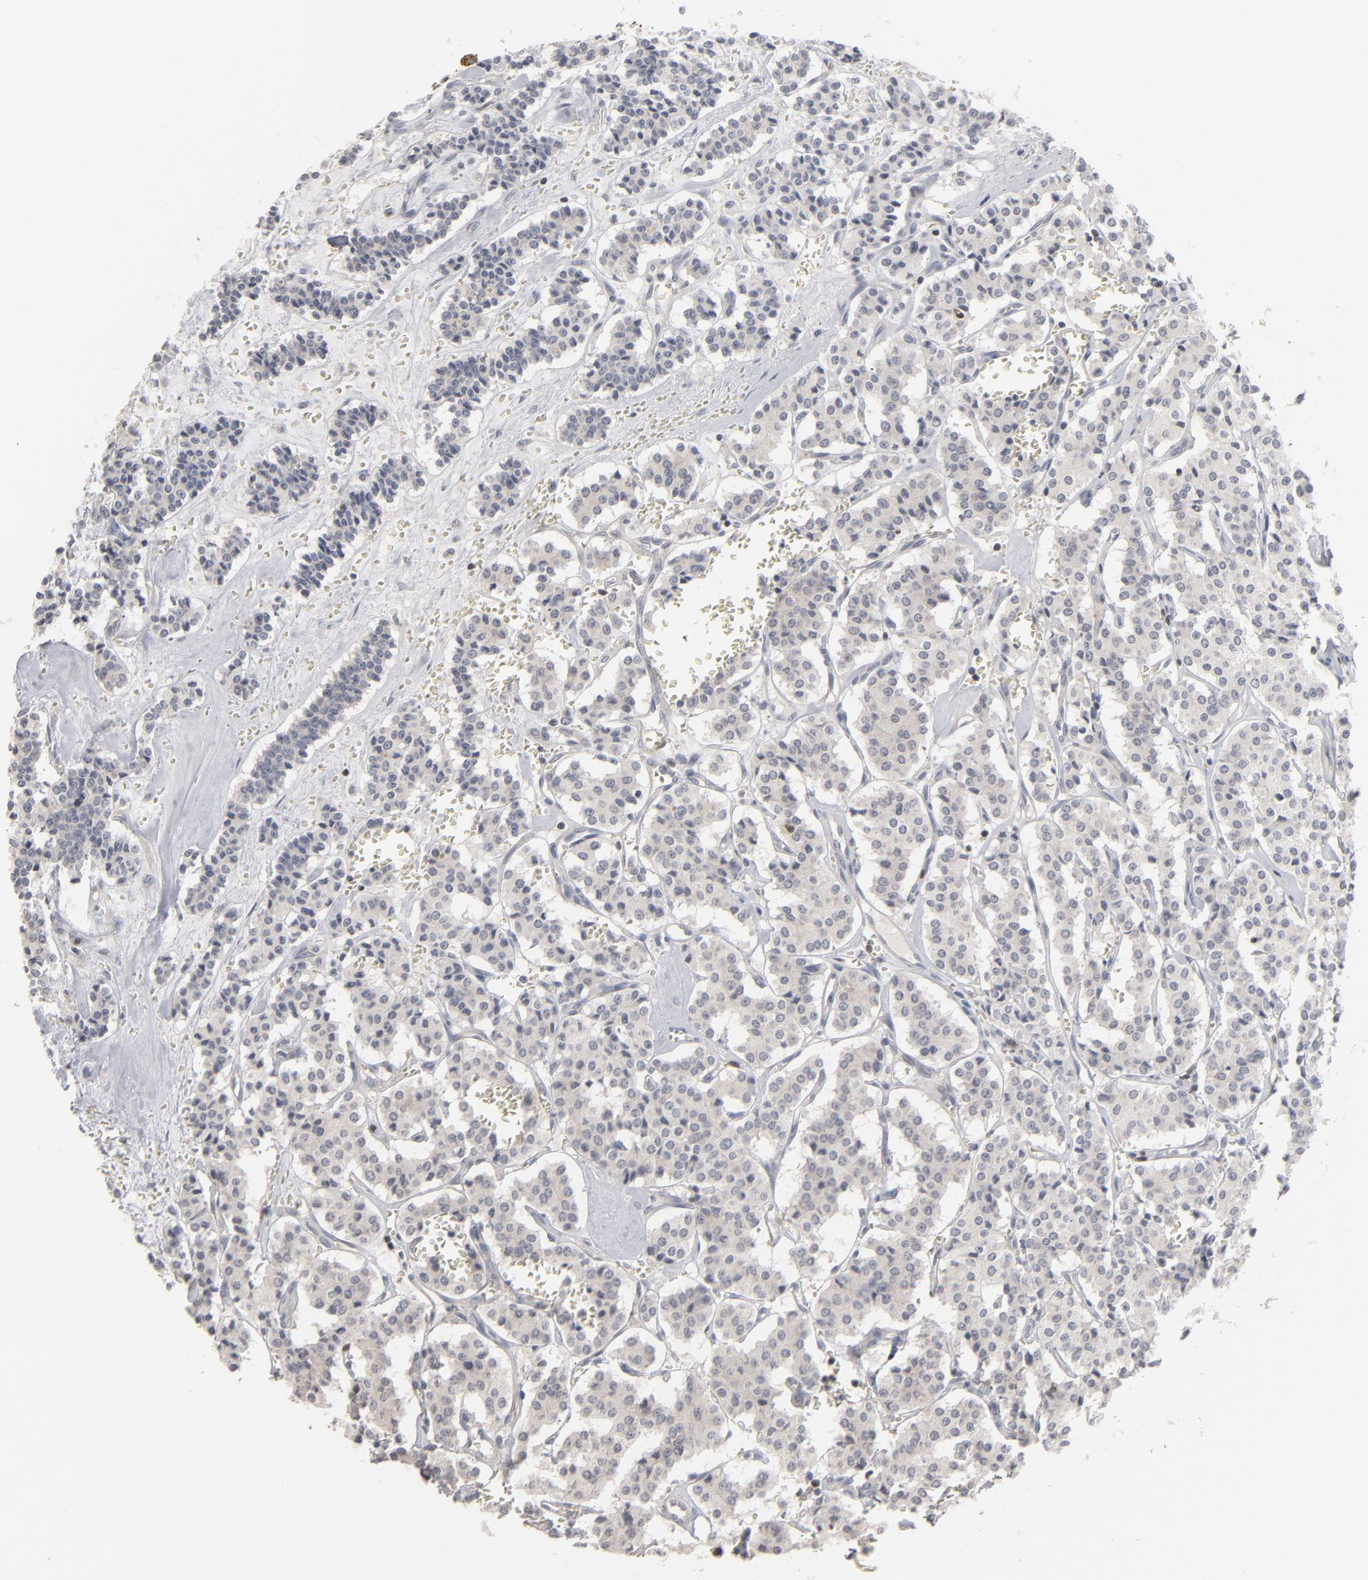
{"staining": {"intensity": "negative", "quantity": "none", "location": "none"}, "tissue": "carcinoid", "cell_type": "Tumor cells", "image_type": "cancer", "snomed": [{"axis": "morphology", "description": "Carcinoid, malignant, NOS"}, {"axis": "topography", "description": "Bronchus"}], "caption": "This is a micrograph of immunohistochemistry staining of carcinoid, which shows no staining in tumor cells.", "gene": "STAT4", "patient": {"sex": "male", "age": 55}}